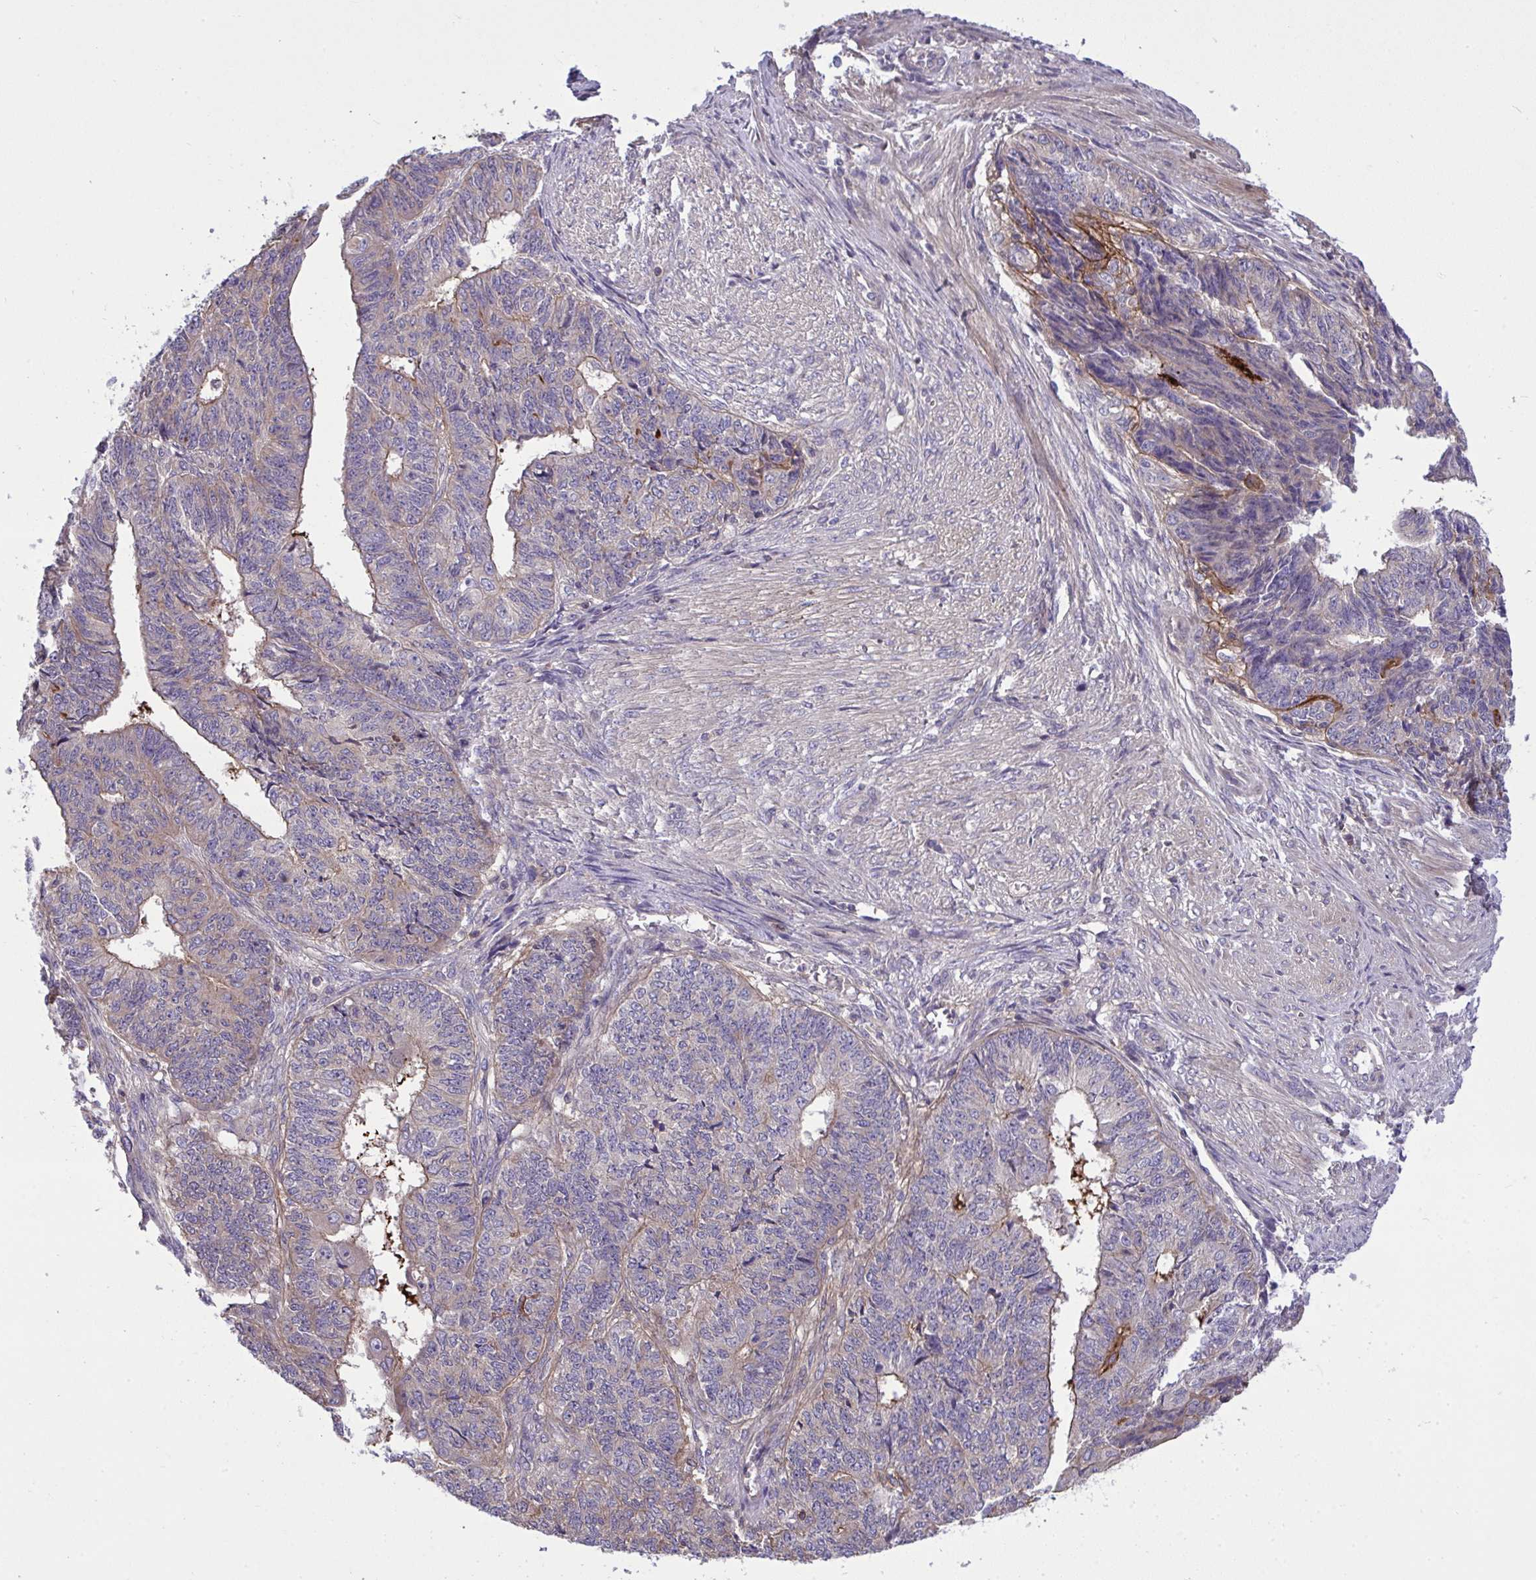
{"staining": {"intensity": "weak", "quantity": "<25%", "location": "cytoplasmic/membranous"}, "tissue": "endometrial cancer", "cell_type": "Tumor cells", "image_type": "cancer", "snomed": [{"axis": "morphology", "description": "Adenocarcinoma, NOS"}, {"axis": "topography", "description": "Endometrium"}], "caption": "Tumor cells show no significant expression in endometrial adenocarcinoma.", "gene": "GRB14", "patient": {"sex": "female", "age": 32}}